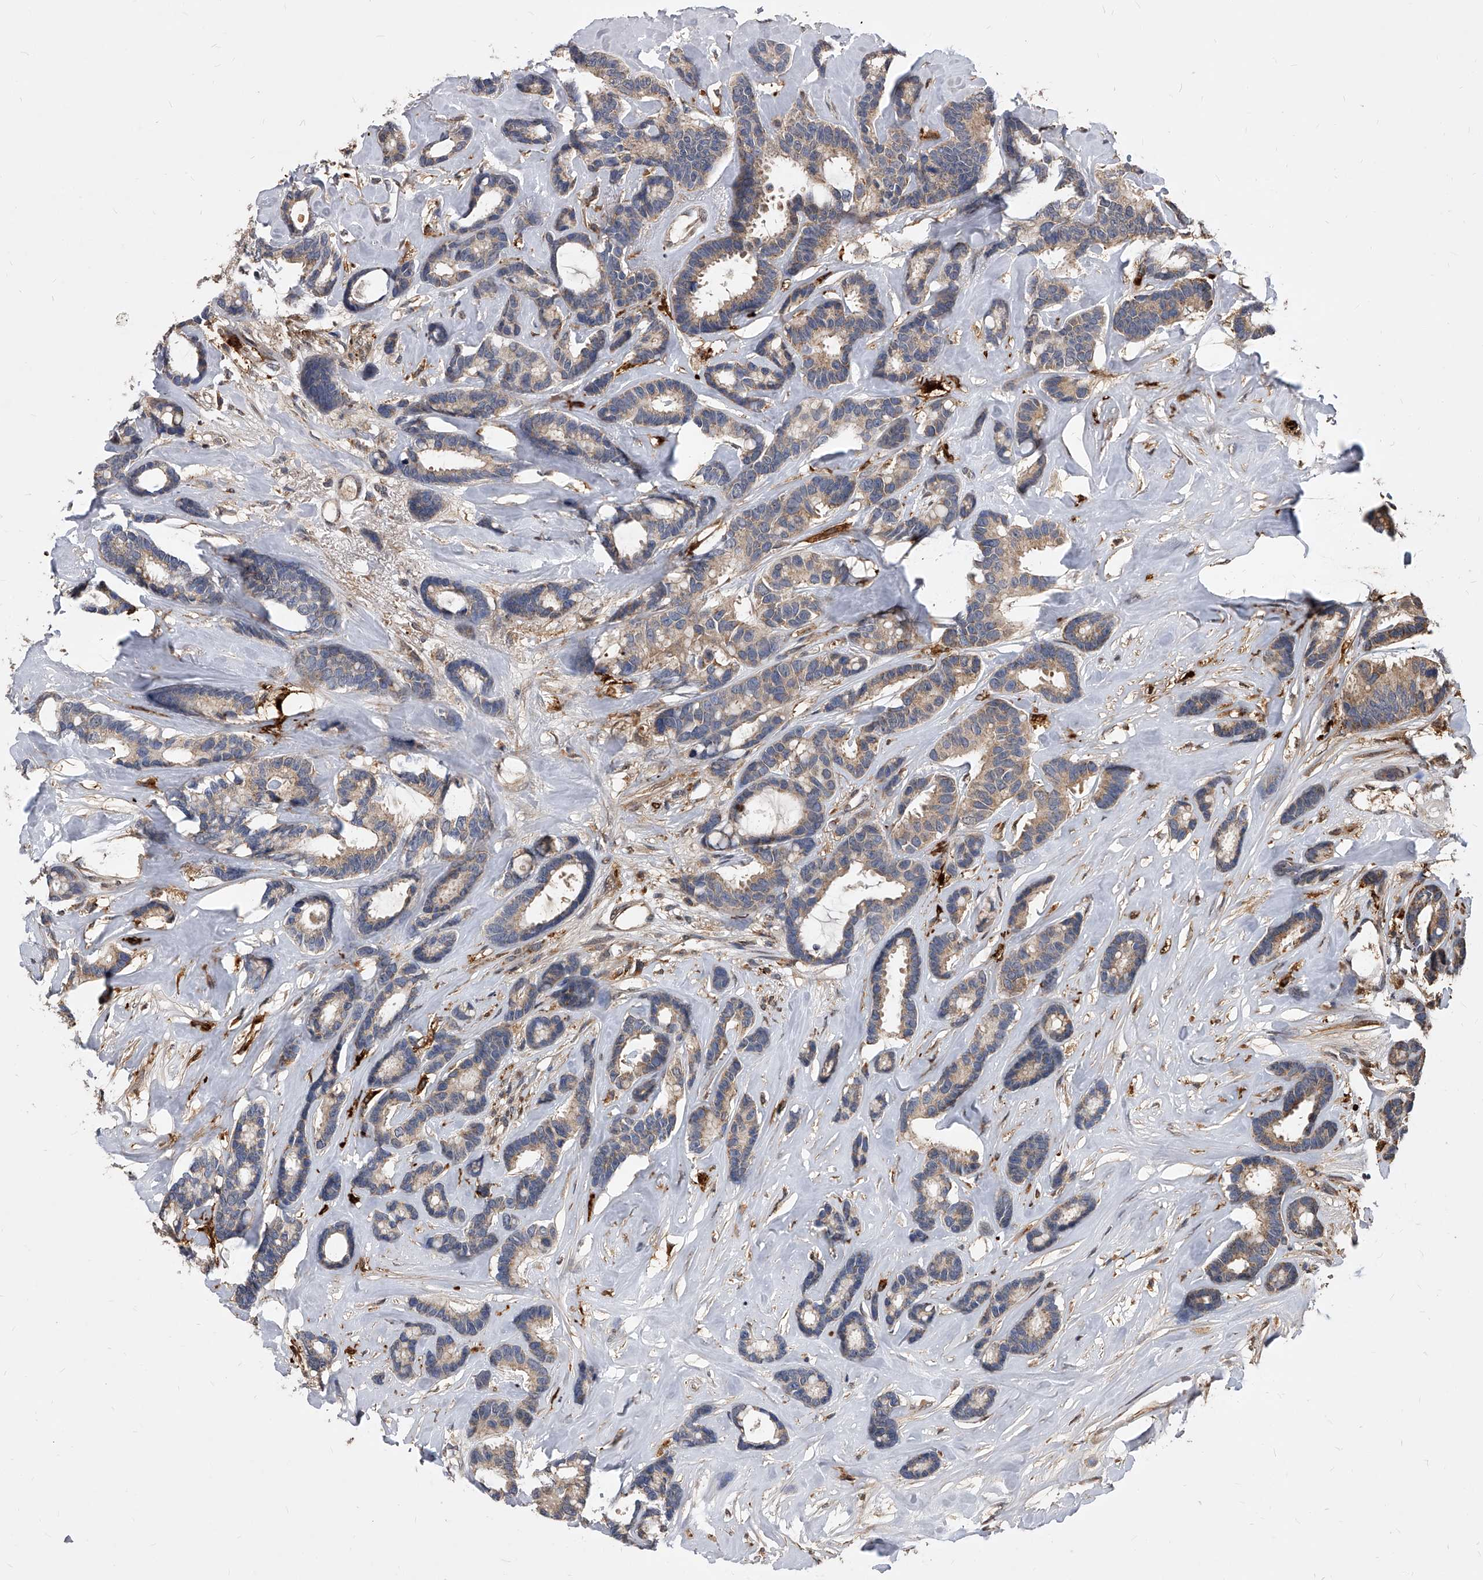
{"staining": {"intensity": "weak", "quantity": ">75%", "location": "cytoplasmic/membranous"}, "tissue": "breast cancer", "cell_type": "Tumor cells", "image_type": "cancer", "snomed": [{"axis": "morphology", "description": "Duct carcinoma"}, {"axis": "topography", "description": "Breast"}], "caption": "A micrograph of human breast cancer (intraductal carcinoma) stained for a protein exhibits weak cytoplasmic/membranous brown staining in tumor cells. (DAB (3,3'-diaminobenzidine) IHC with brightfield microscopy, high magnification).", "gene": "SOBP", "patient": {"sex": "female", "age": 87}}